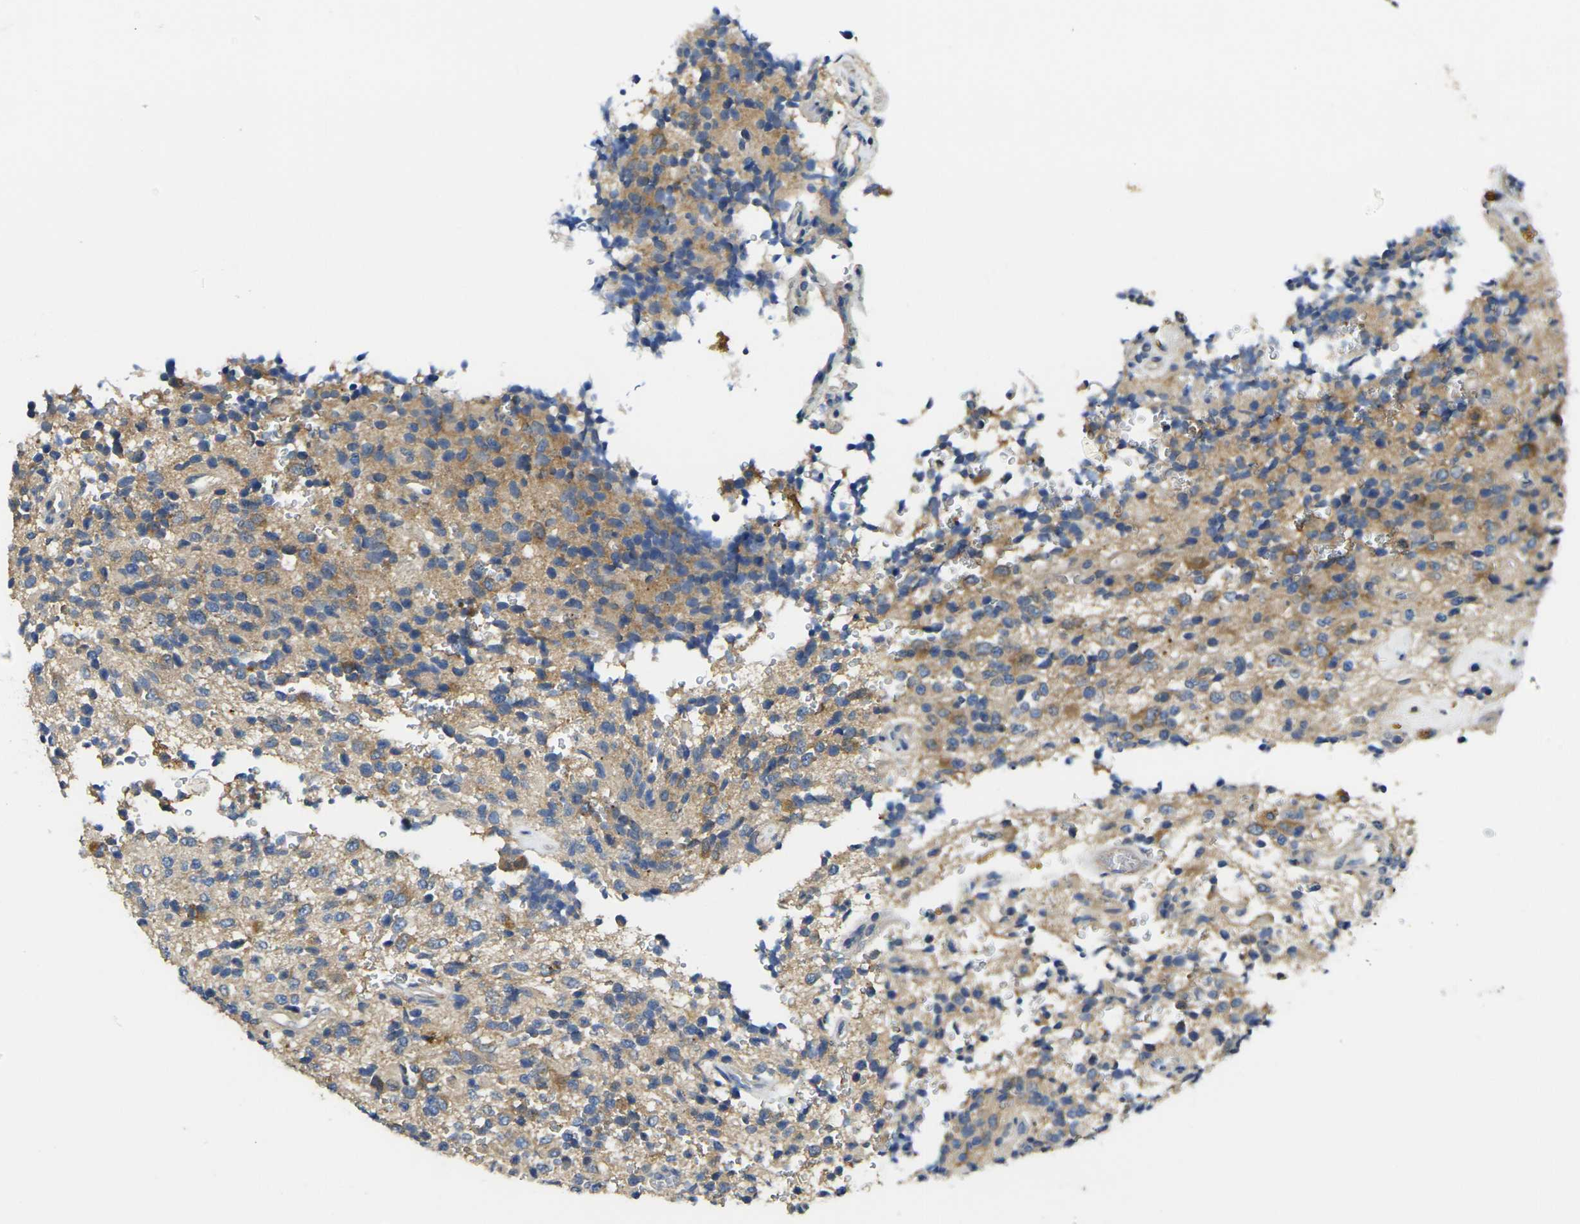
{"staining": {"intensity": "moderate", "quantity": ">75%", "location": "cytoplasmic/membranous"}, "tissue": "glioma", "cell_type": "Tumor cells", "image_type": "cancer", "snomed": [{"axis": "morphology", "description": "Glioma, malignant, High grade"}, {"axis": "topography", "description": "pancreas cauda"}], "caption": "Immunohistochemistry (IHC) of high-grade glioma (malignant) reveals medium levels of moderate cytoplasmic/membranous expression in about >75% of tumor cells.", "gene": "GNA12", "patient": {"sex": "male", "age": 60}}